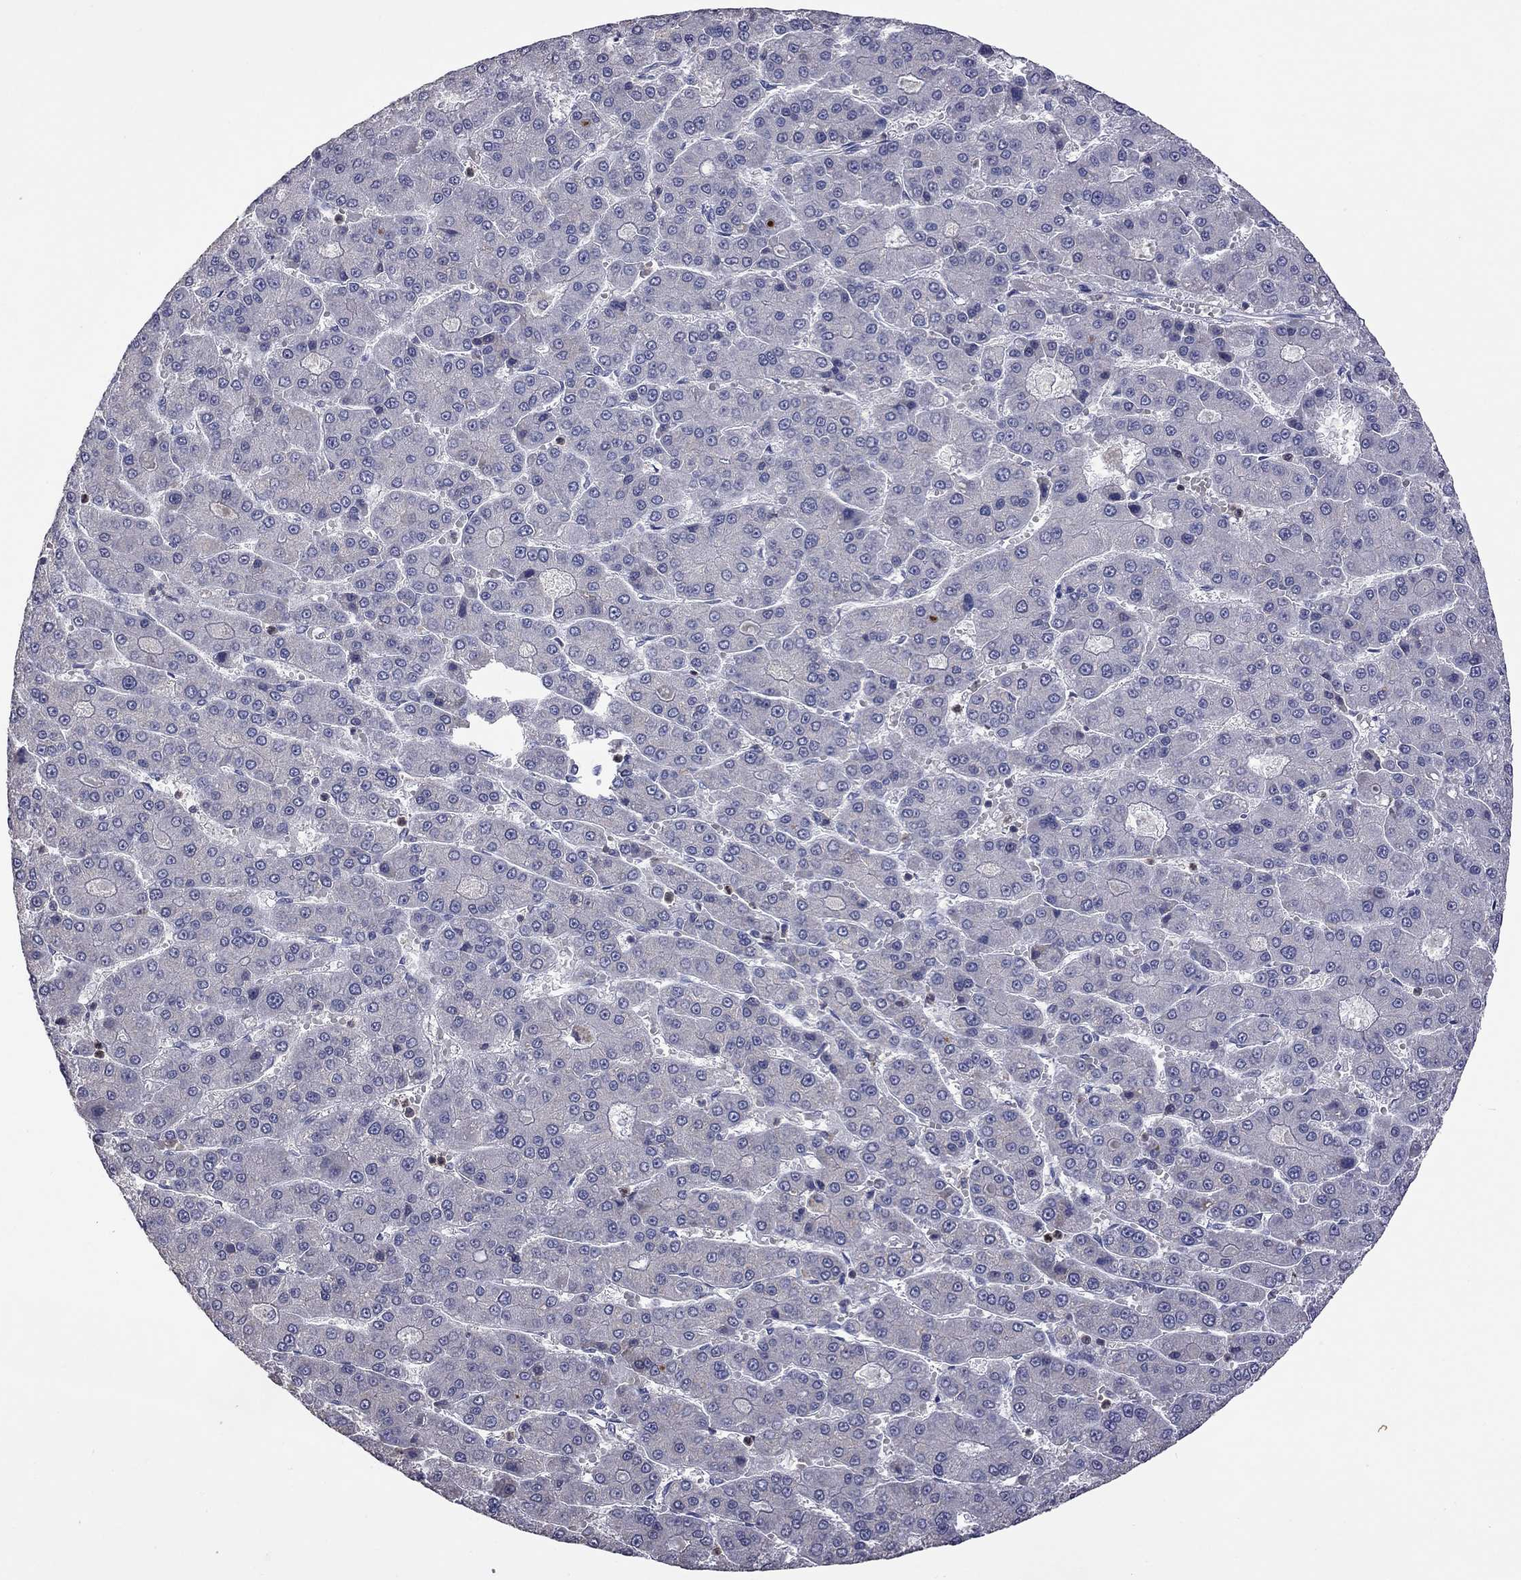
{"staining": {"intensity": "negative", "quantity": "none", "location": "none"}, "tissue": "liver cancer", "cell_type": "Tumor cells", "image_type": "cancer", "snomed": [{"axis": "morphology", "description": "Carcinoma, Hepatocellular, NOS"}, {"axis": "topography", "description": "Liver"}], "caption": "Protein analysis of liver cancer shows no significant staining in tumor cells. (Brightfield microscopy of DAB (3,3'-diaminobenzidine) IHC at high magnification).", "gene": "IPCEF1", "patient": {"sex": "male", "age": 70}}